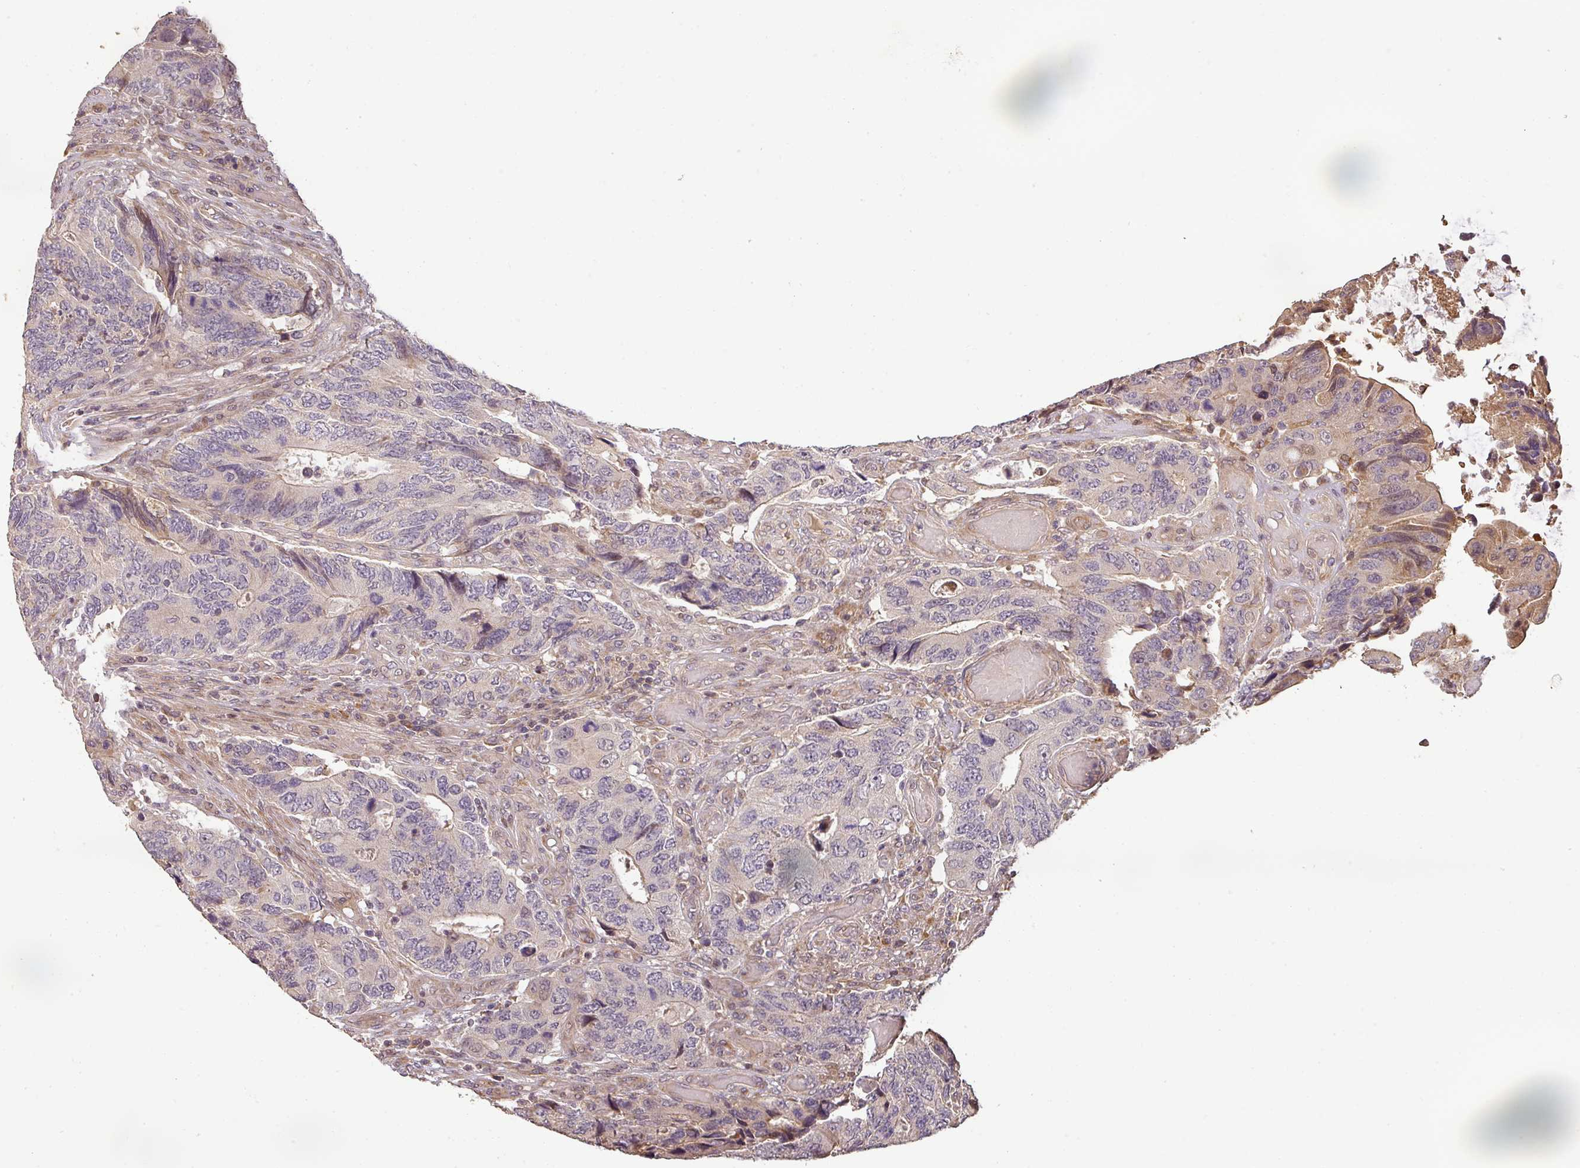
{"staining": {"intensity": "negative", "quantity": "none", "location": "none"}, "tissue": "colorectal cancer", "cell_type": "Tumor cells", "image_type": "cancer", "snomed": [{"axis": "morphology", "description": "Adenocarcinoma, NOS"}, {"axis": "topography", "description": "Colon"}], "caption": "A high-resolution histopathology image shows immunohistochemistry (IHC) staining of colorectal adenocarcinoma, which shows no significant expression in tumor cells.", "gene": "BPIFB3", "patient": {"sex": "male", "age": 87}}